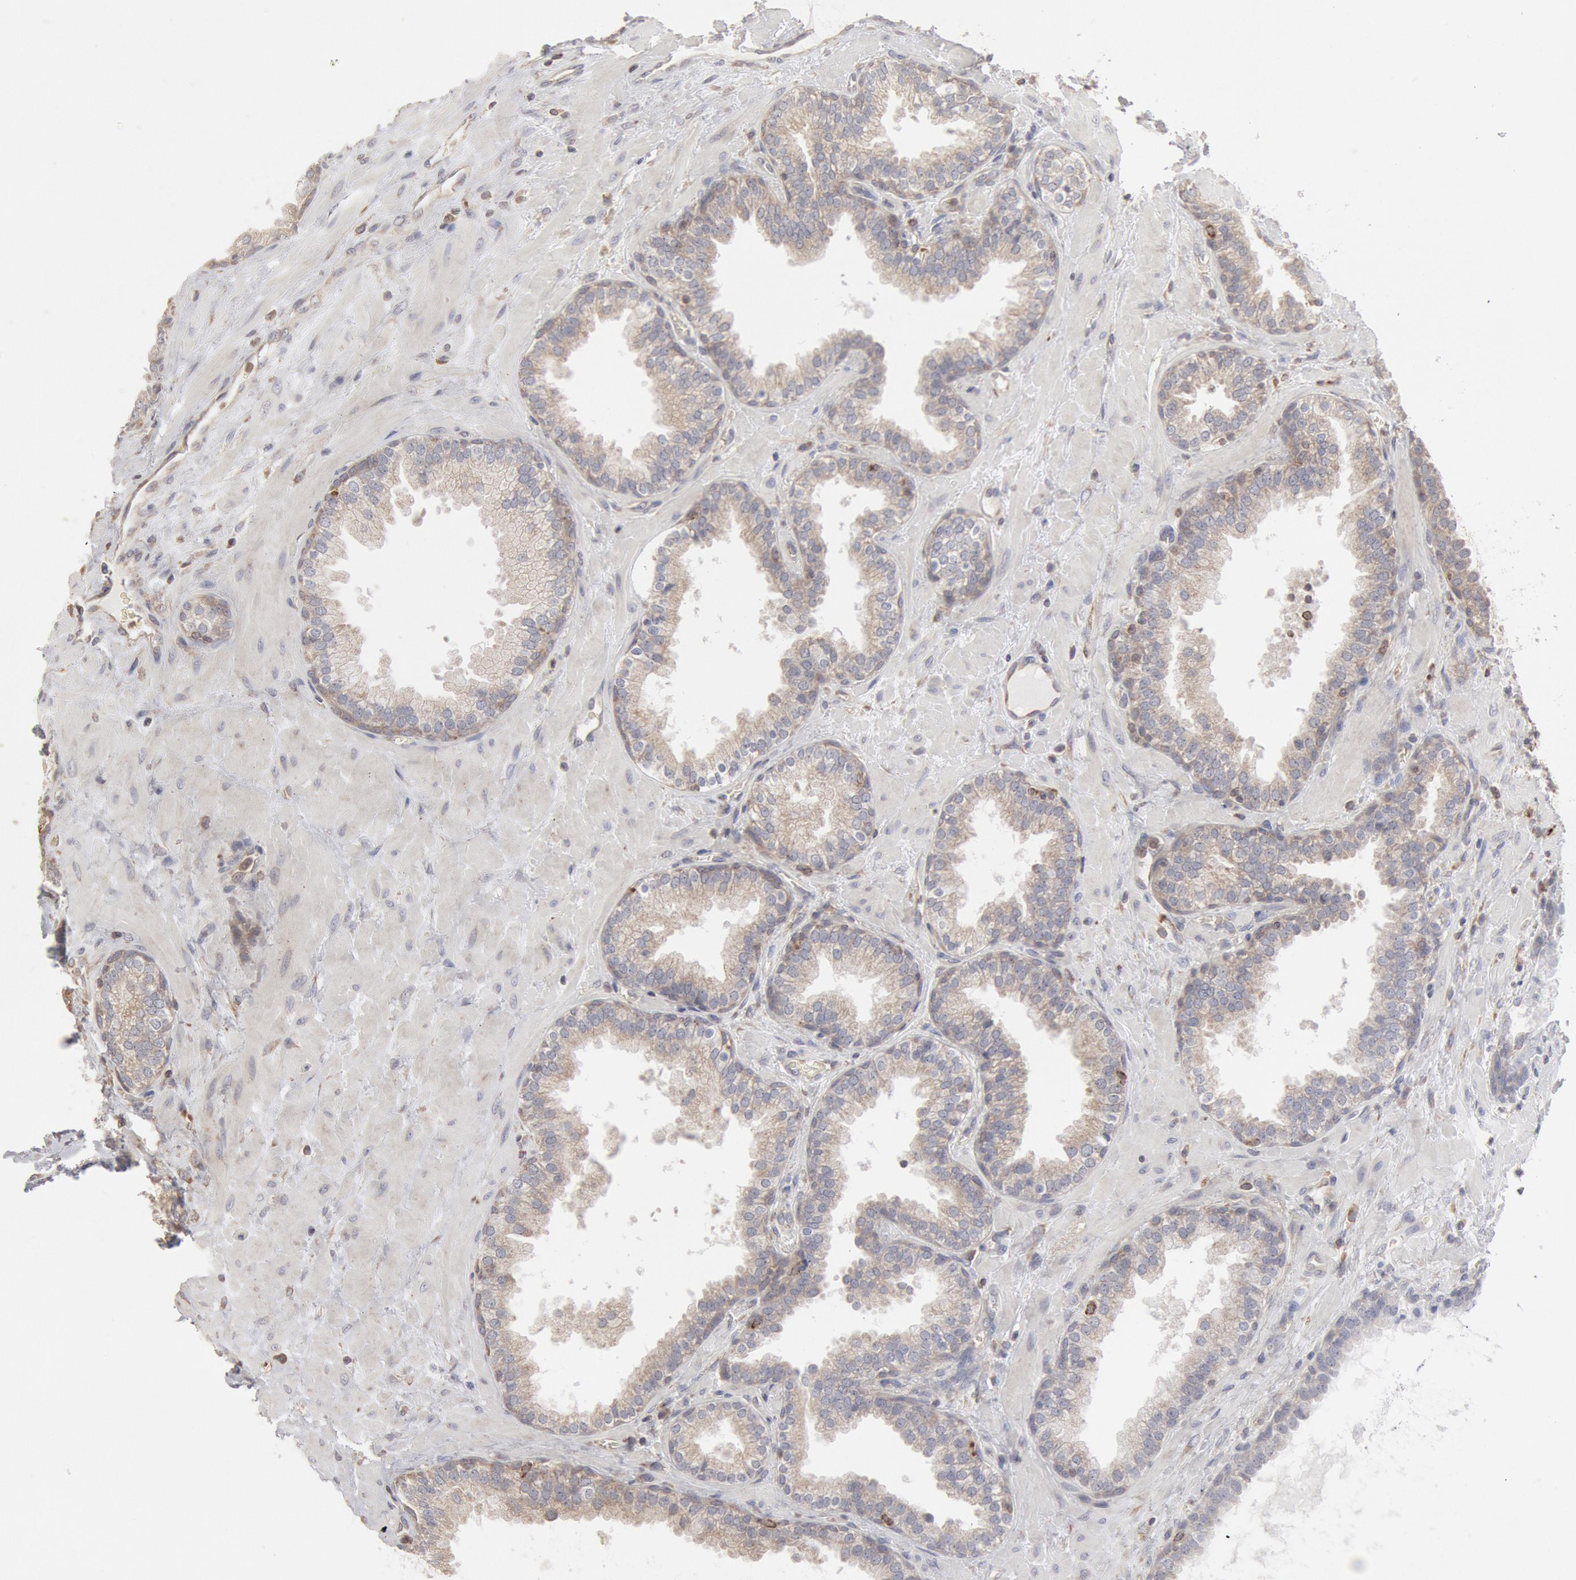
{"staining": {"intensity": "negative", "quantity": "none", "location": "none"}, "tissue": "prostate", "cell_type": "Glandular cells", "image_type": "normal", "snomed": [{"axis": "morphology", "description": "Normal tissue, NOS"}, {"axis": "topography", "description": "Prostate"}], "caption": "Human prostate stained for a protein using IHC shows no expression in glandular cells.", "gene": "OSBPL8", "patient": {"sex": "male", "age": 51}}